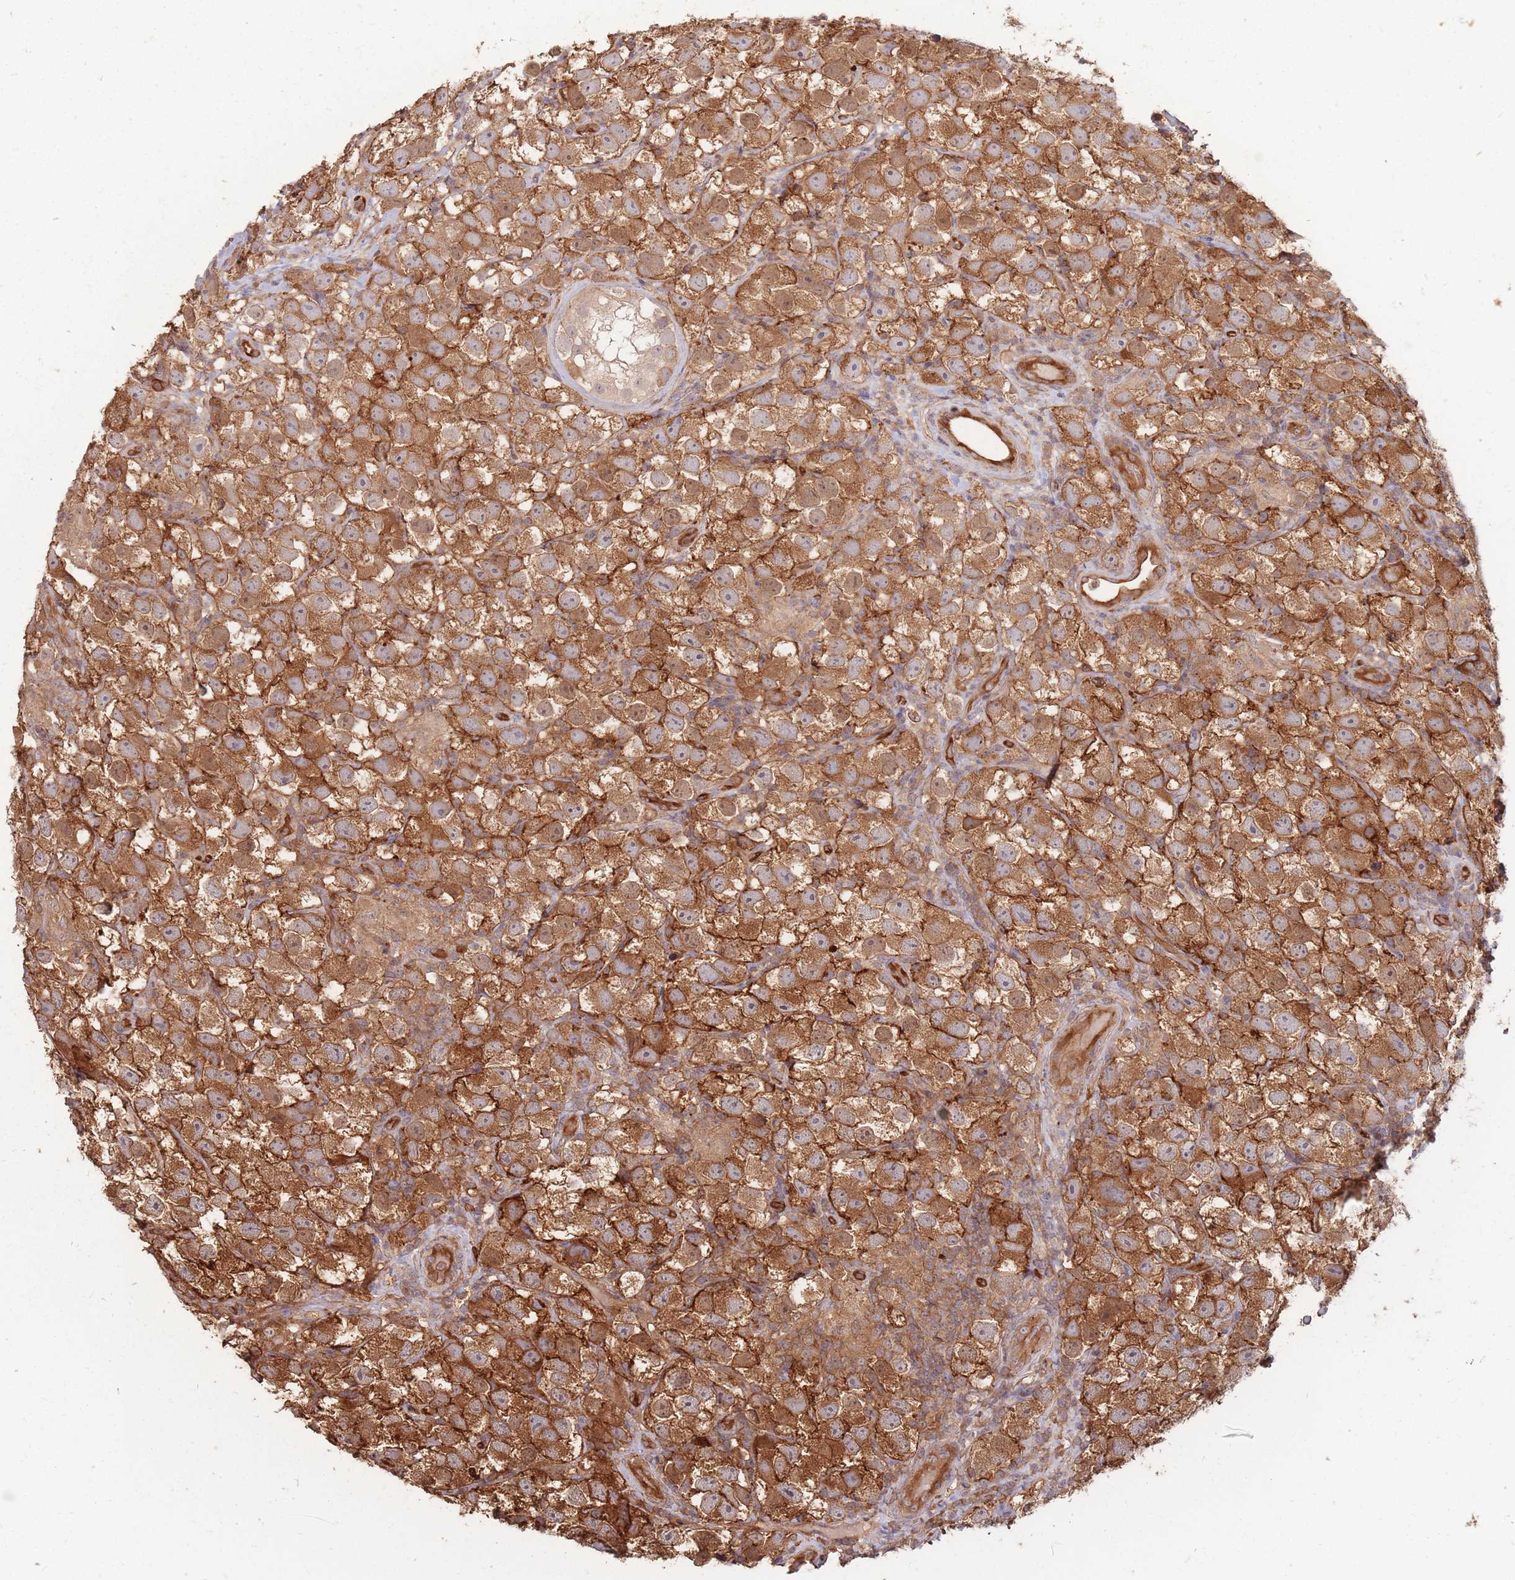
{"staining": {"intensity": "strong", "quantity": ">75%", "location": "cytoplasmic/membranous"}, "tissue": "testis cancer", "cell_type": "Tumor cells", "image_type": "cancer", "snomed": [{"axis": "morphology", "description": "Seminoma, NOS"}, {"axis": "topography", "description": "Testis"}], "caption": "Immunohistochemistry (IHC) of testis seminoma displays high levels of strong cytoplasmic/membranous staining in approximately >75% of tumor cells.", "gene": "PLS3", "patient": {"sex": "male", "age": 26}}